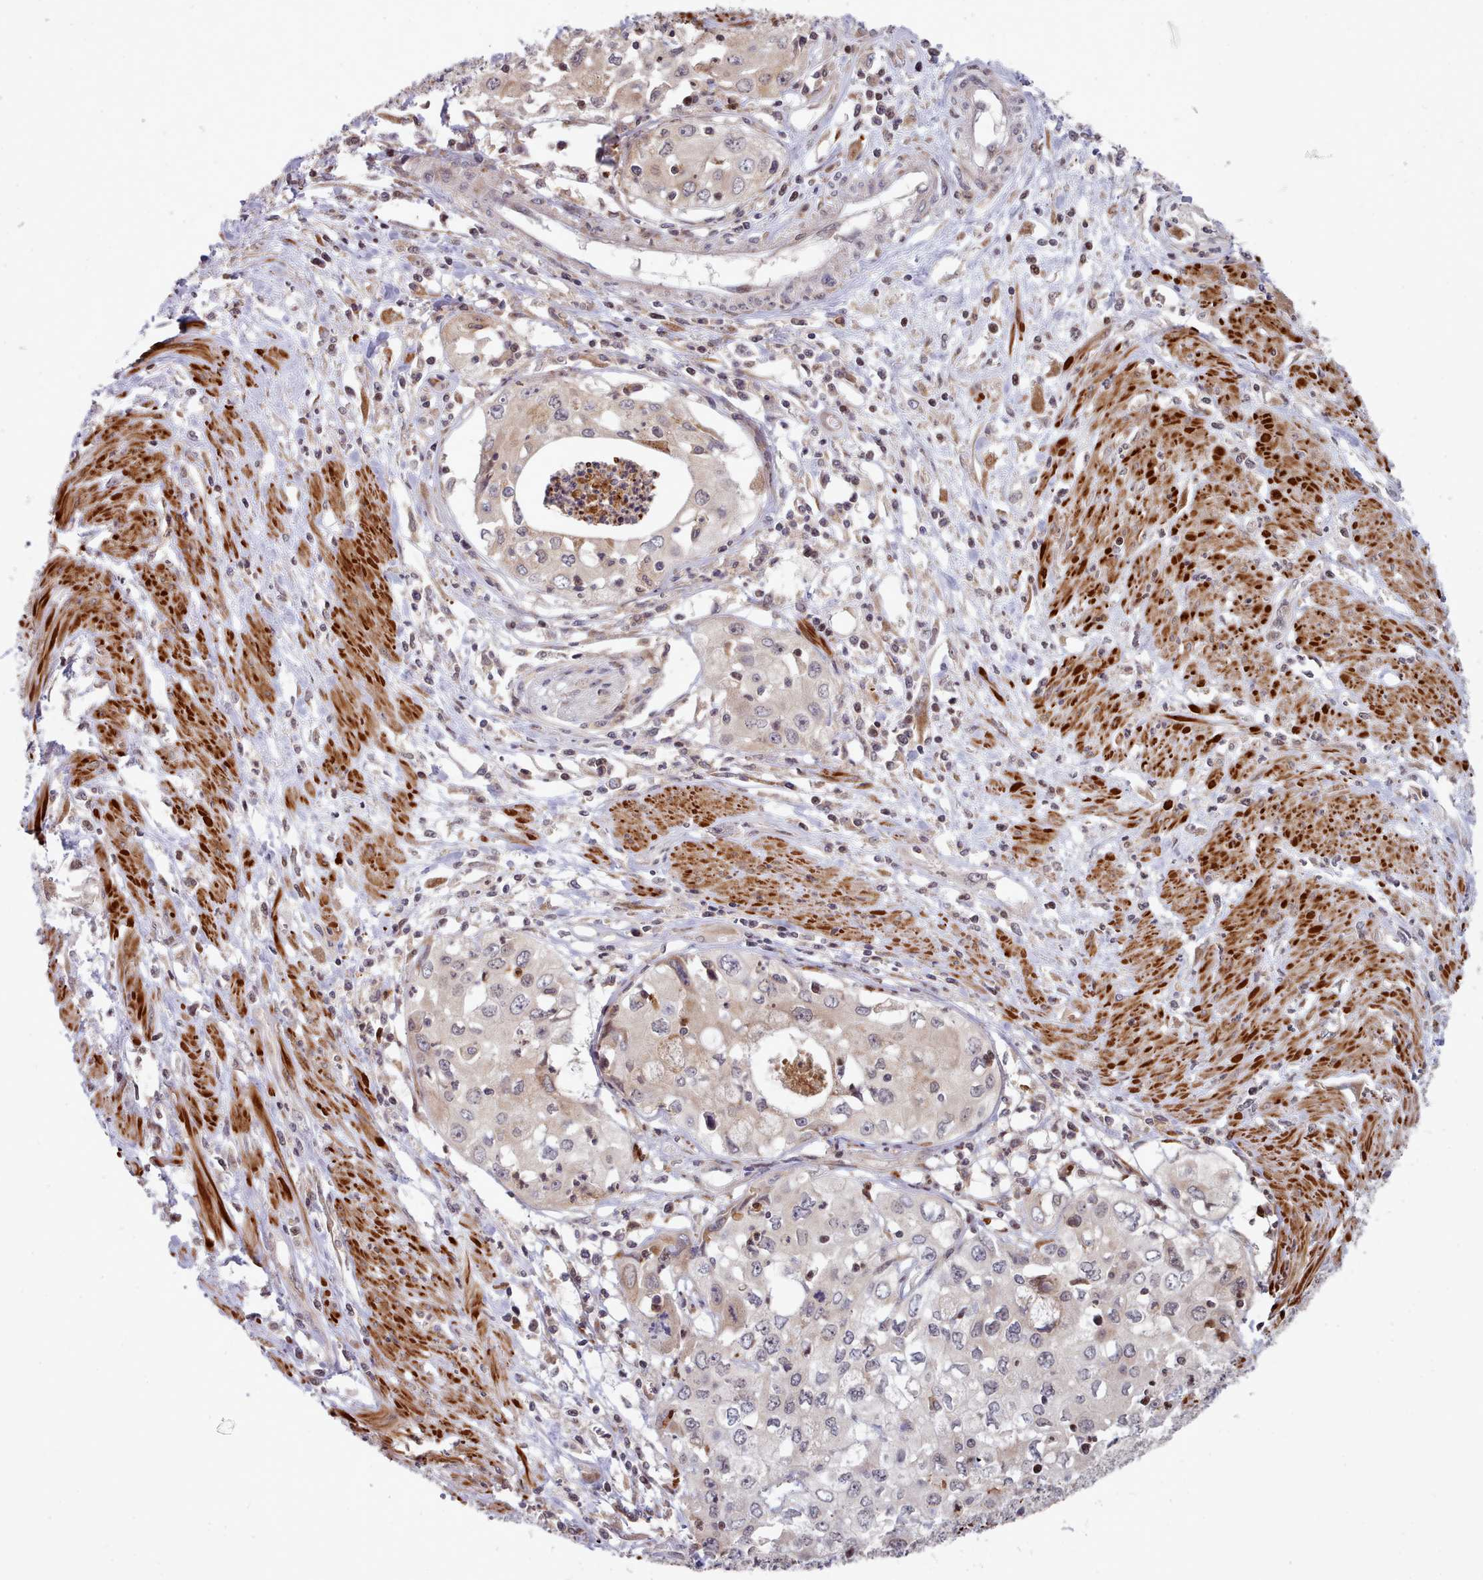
{"staining": {"intensity": "negative", "quantity": "none", "location": "none"}, "tissue": "cervical cancer", "cell_type": "Tumor cells", "image_type": "cancer", "snomed": [{"axis": "morphology", "description": "Squamous cell carcinoma, NOS"}, {"axis": "topography", "description": "Cervix"}], "caption": "High magnification brightfield microscopy of cervical cancer (squamous cell carcinoma) stained with DAB (brown) and counterstained with hematoxylin (blue): tumor cells show no significant staining.", "gene": "TRIM26", "patient": {"sex": "female", "age": 31}}